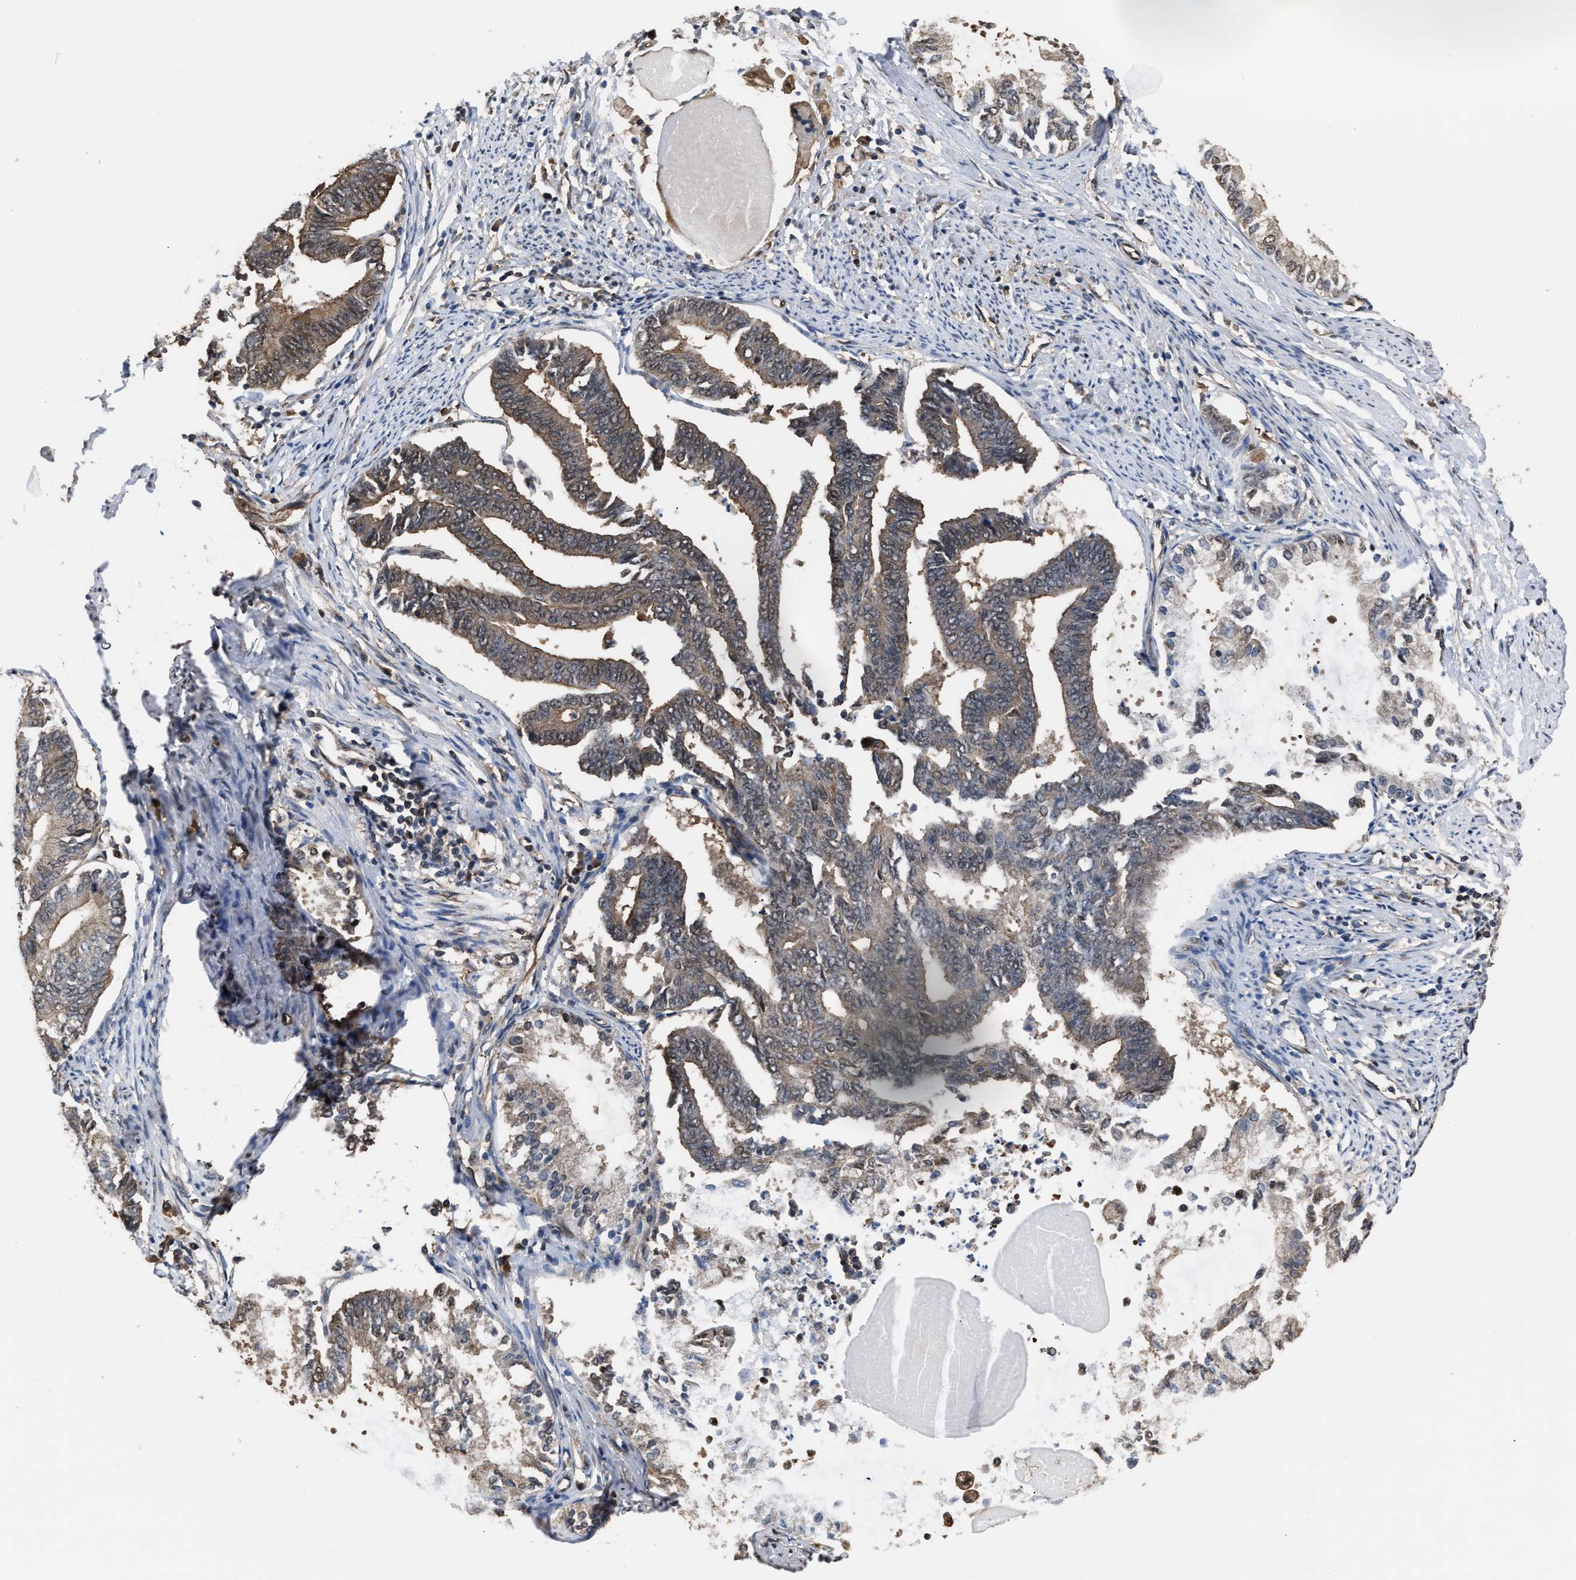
{"staining": {"intensity": "weak", "quantity": "25%-75%", "location": "cytoplasmic/membranous"}, "tissue": "endometrial cancer", "cell_type": "Tumor cells", "image_type": "cancer", "snomed": [{"axis": "morphology", "description": "Adenocarcinoma, NOS"}, {"axis": "topography", "description": "Endometrium"}], "caption": "There is low levels of weak cytoplasmic/membranous staining in tumor cells of endometrial adenocarcinoma, as demonstrated by immunohistochemical staining (brown color).", "gene": "SCAI", "patient": {"sex": "female", "age": 86}}